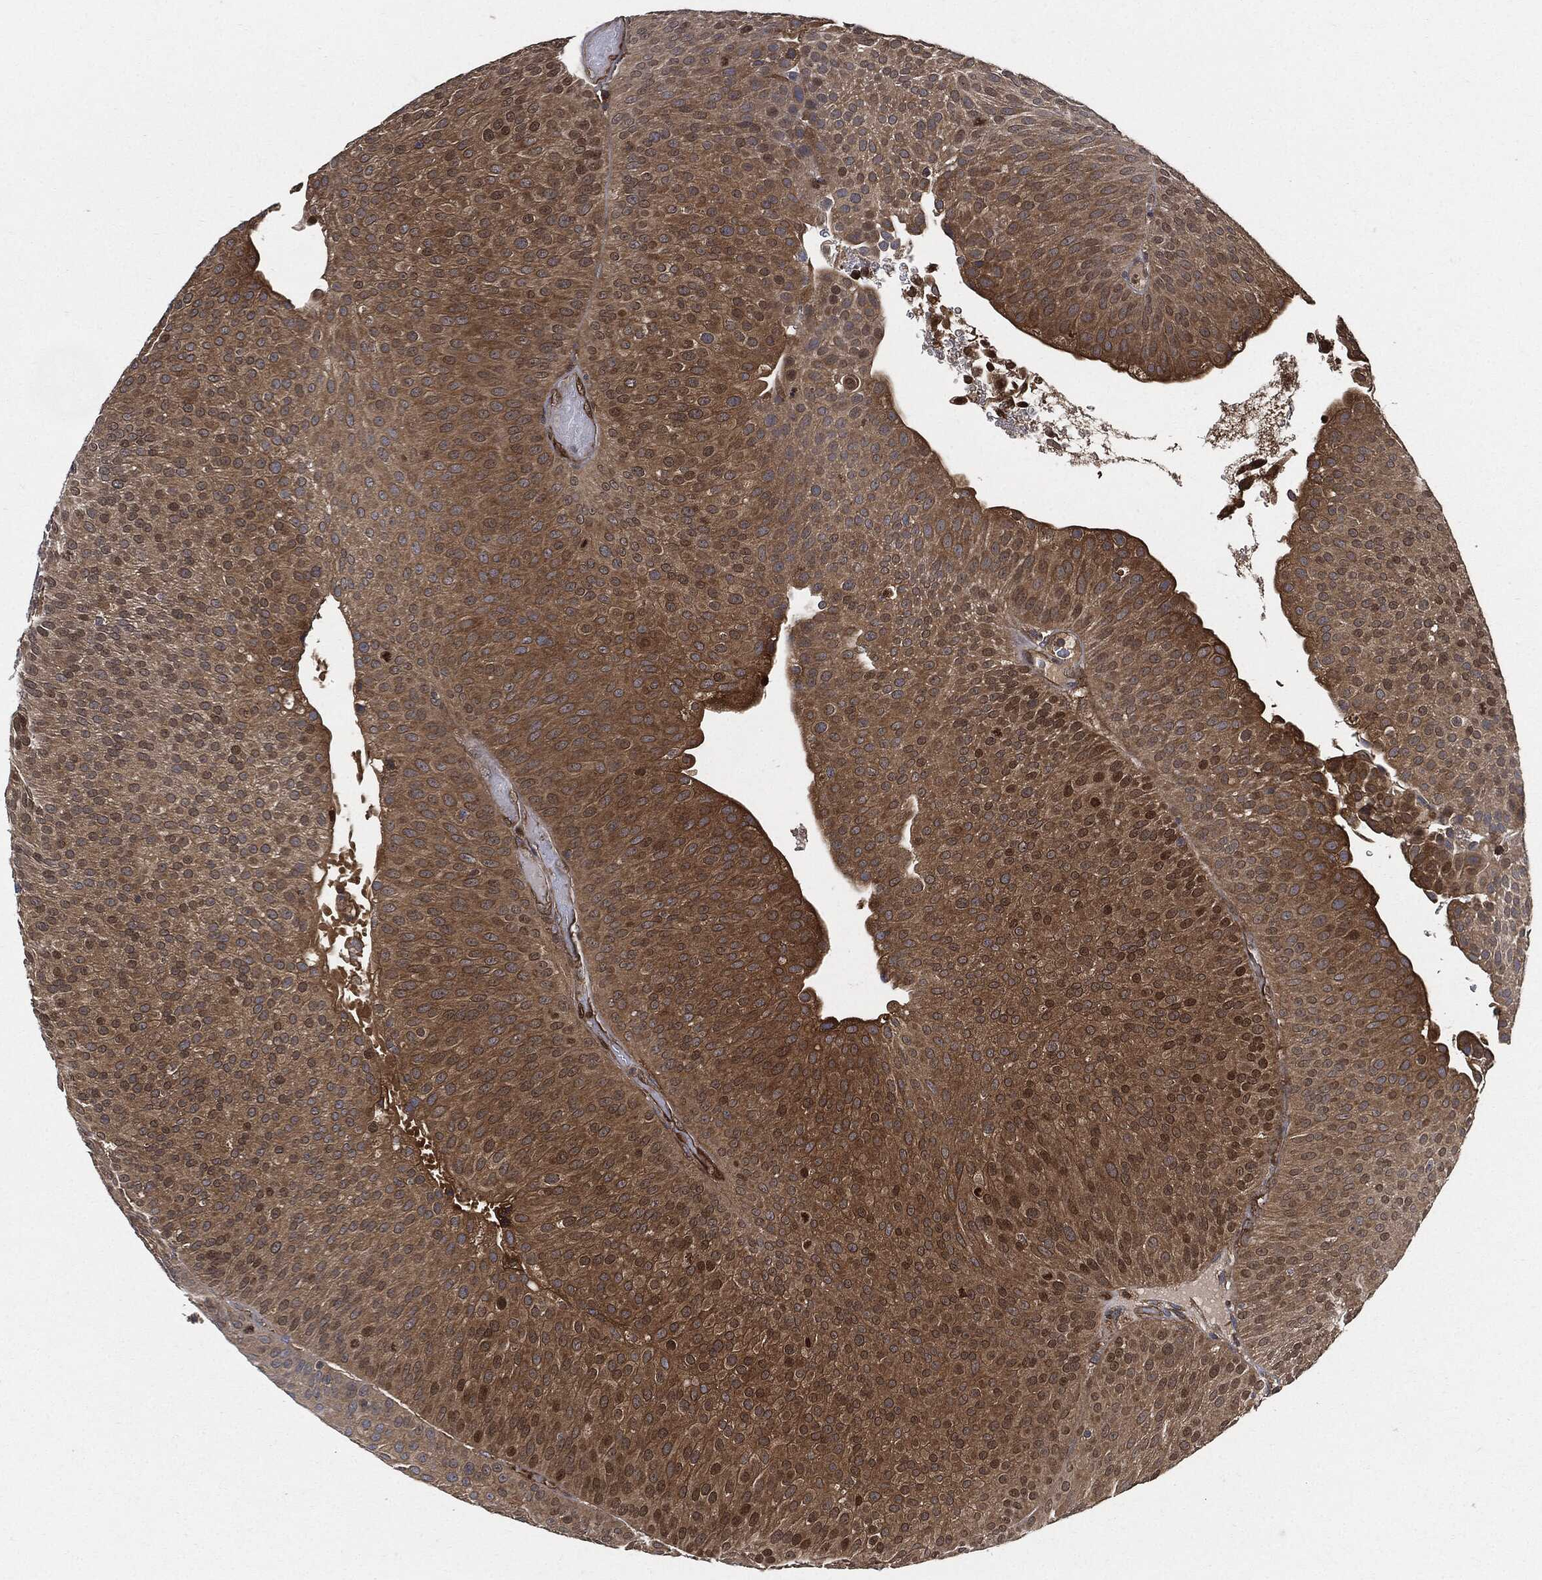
{"staining": {"intensity": "moderate", "quantity": "25%-75%", "location": "cytoplasmic/membranous"}, "tissue": "urothelial cancer", "cell_type": "Tumor cells", "image_type": "cancer", "snomed": [{"axis": "morphology", "description": "Urothelial carcinoma, Low grade"}, {"axis": "topography", "description": "Urinary bladder"}], "caption": "About 25%-75% of tumor cells in urothelial cancer exhibit moderate cytoplasmic/membranous protein expression as visualized by brown immunohistochemical staining.", "gene": "XPNPEP1", "patient": {"sex": "male", "age": 65}}